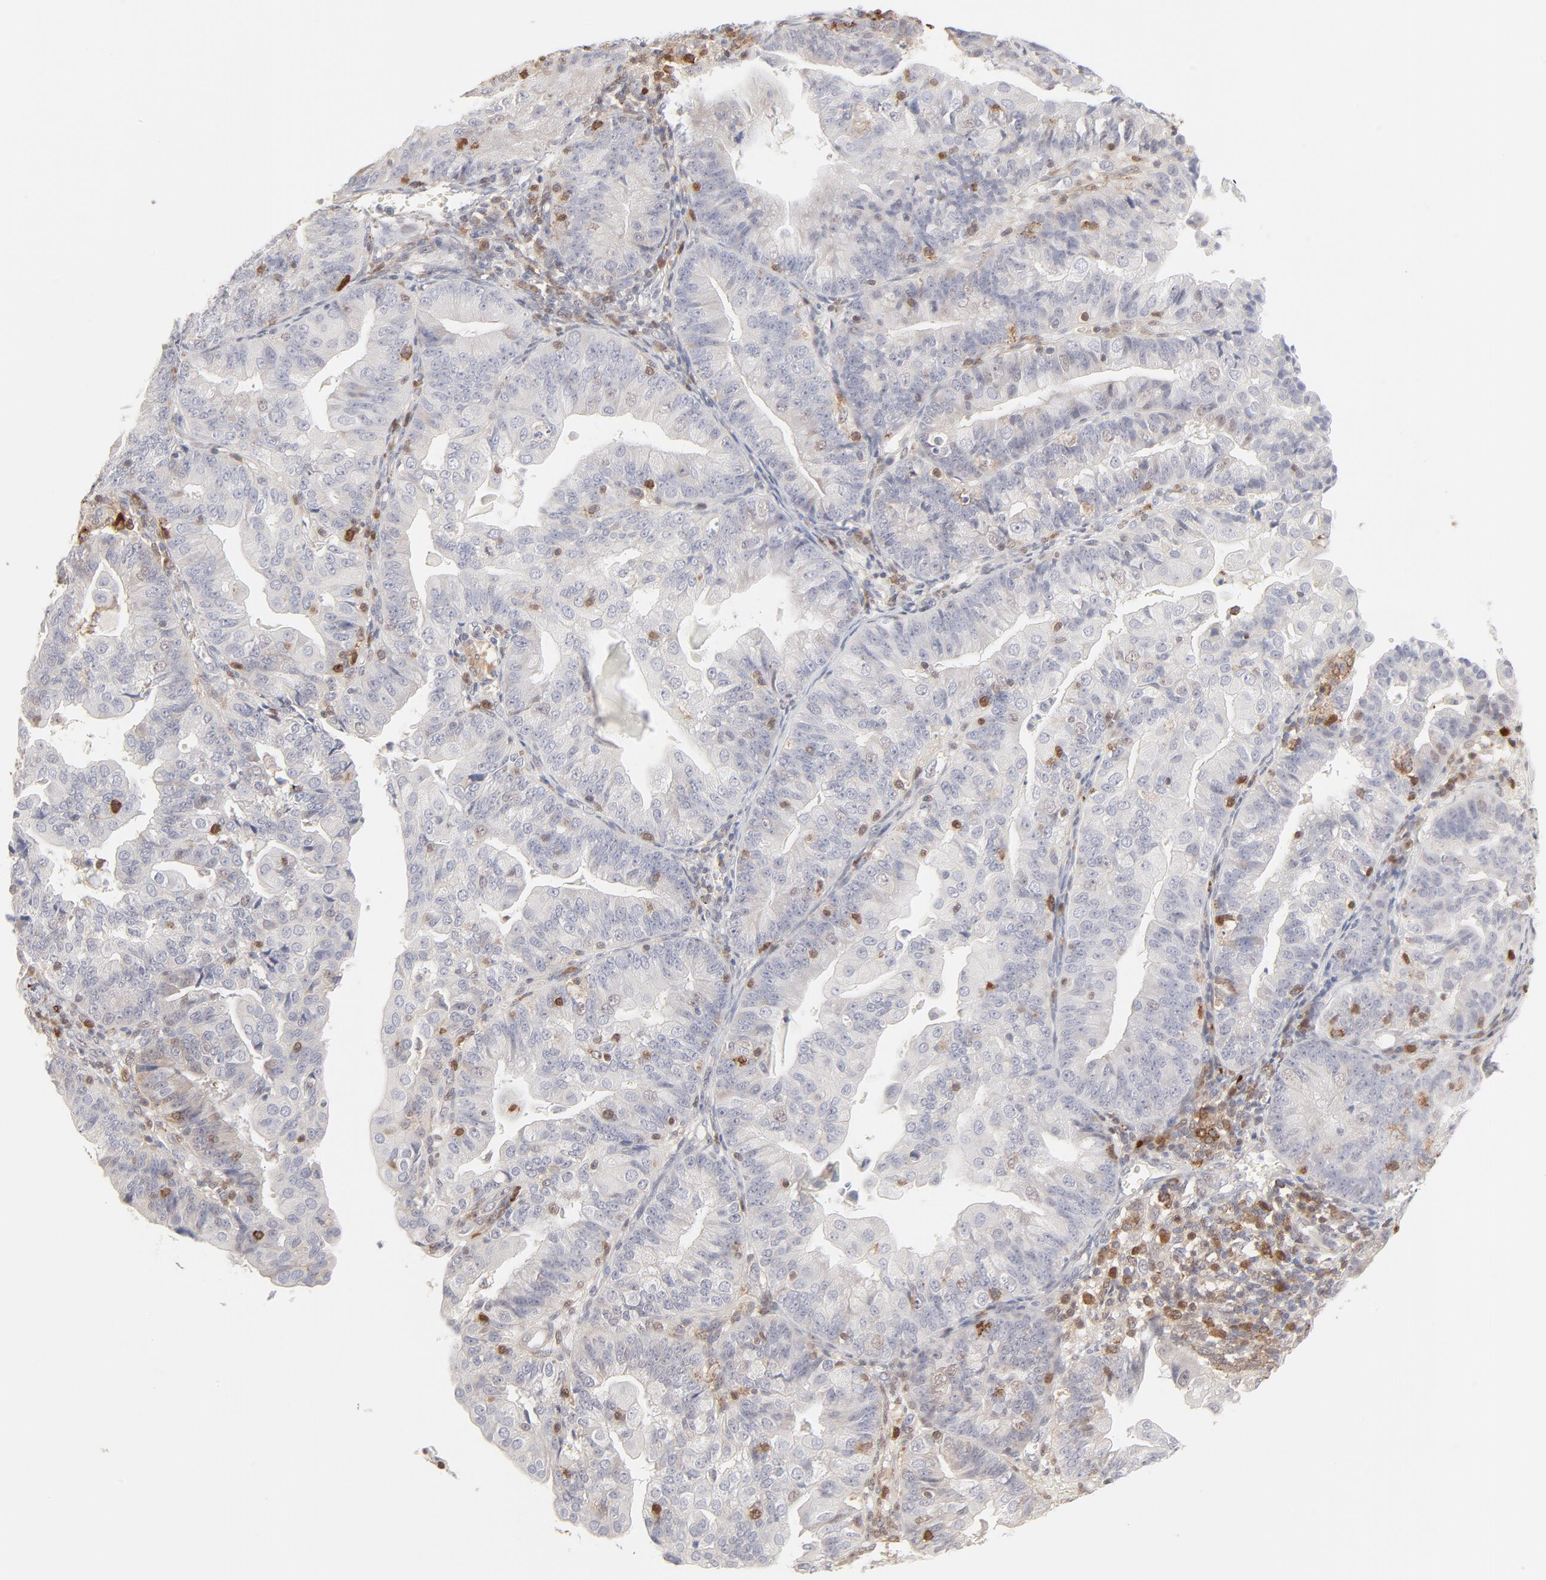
{"staining": {"intensity": "negative", "quantity": "none", "location": "none"}, "tissue": "endometrial cancer", "cell_type": "Tumor cells", "image_type": "cancer", "snomed": [{"axis": "morphology", "description": "Adenocarcinoma, NOS"}, {"axis": "topography", "description": "Endometrium"}], "caption": "Human endometrial cancer (adenocarcinoma) stained for a protein using immunohistochemistry shows no positivity in tumor cells.", "gene": "CDK6", "patient": {"sex": "female", "age": 56}}